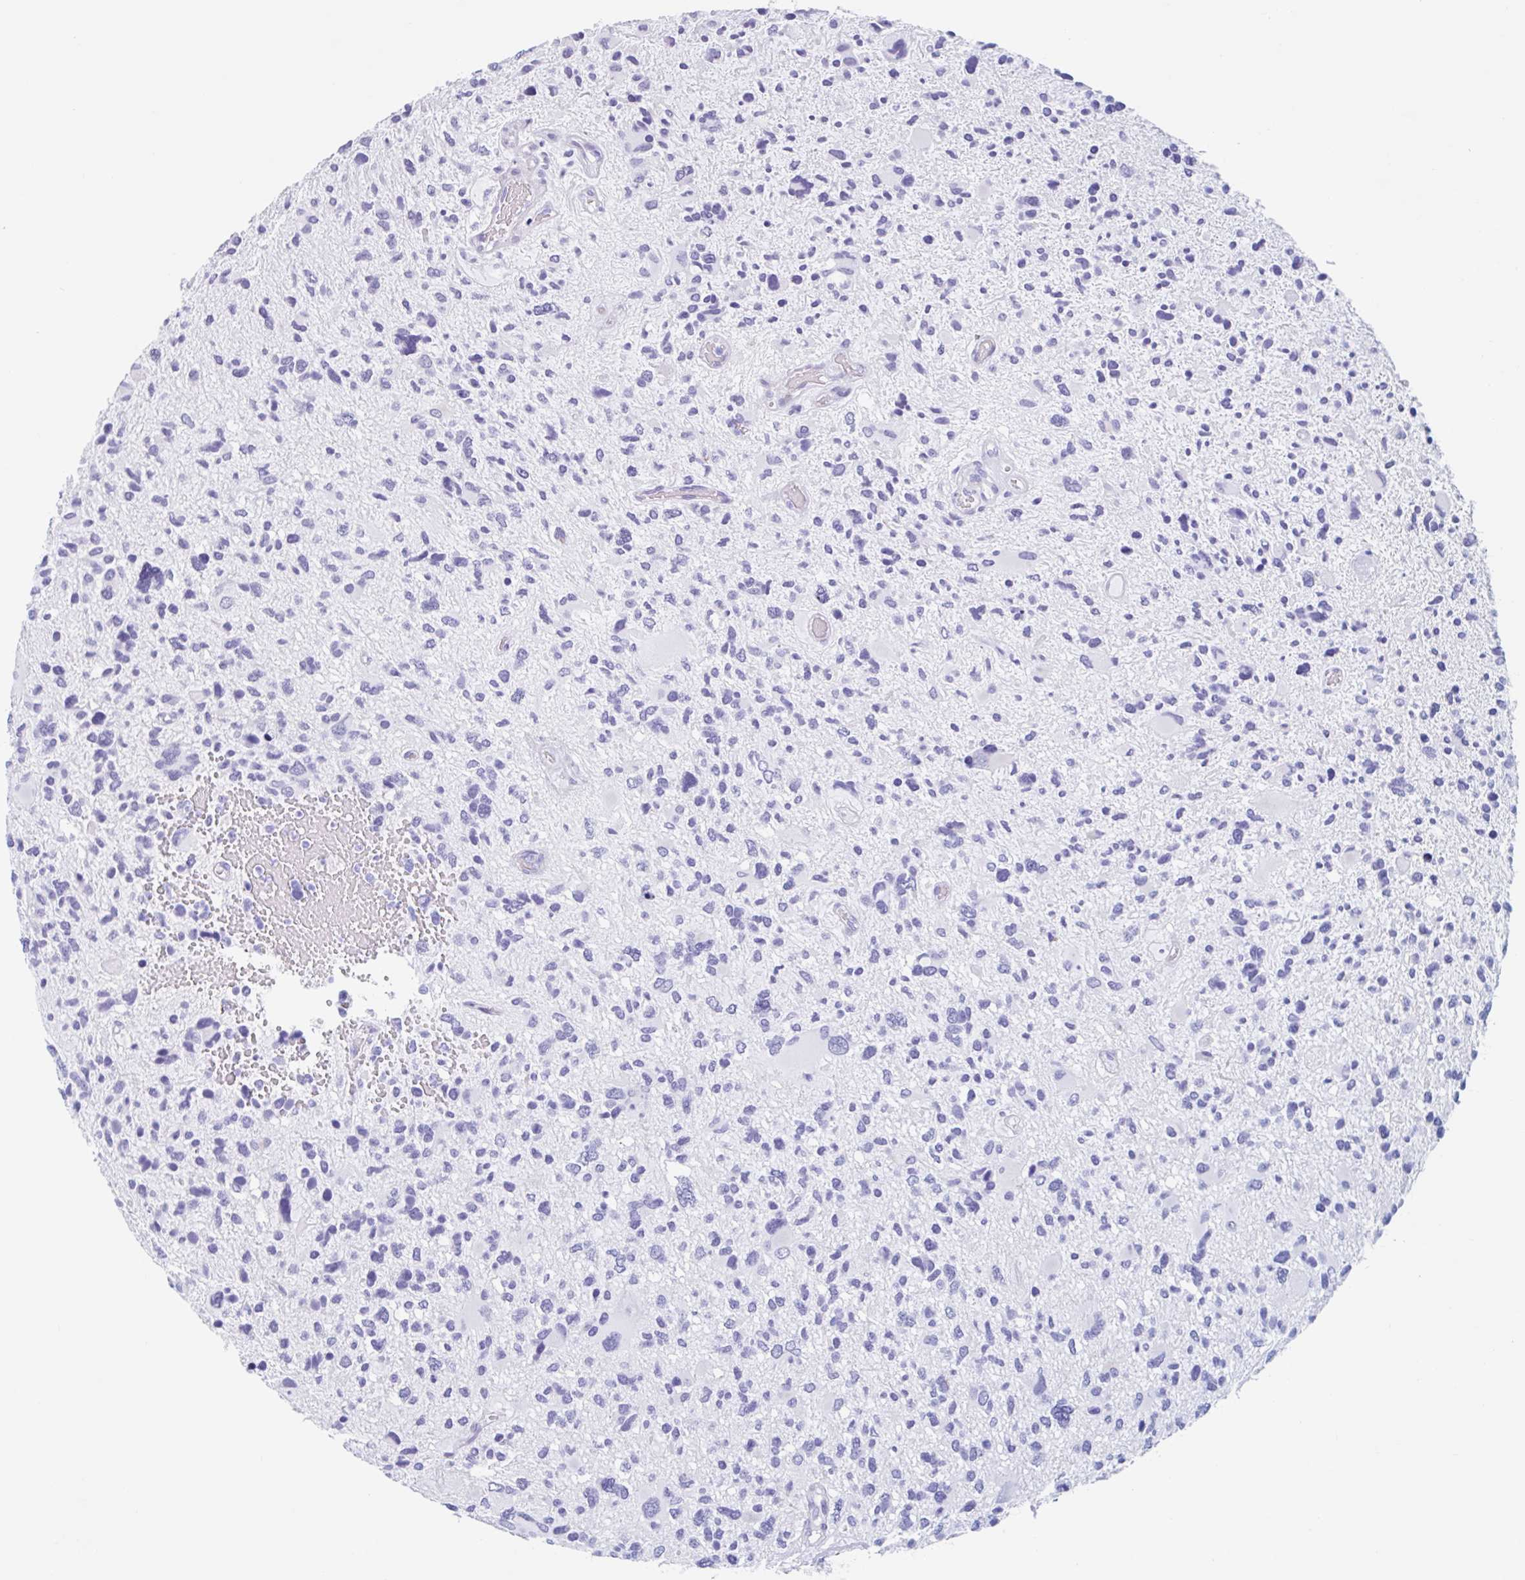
{"staining": {"intensity": "negative", "quantity": "none", "location": "none"}, "tissue": "glioma", "cell_type": "Tumor cells", "image_type": "cancer", "snomed": [{"axis": "morphology", "description": "Glioma, malignant, High grade"}, {"axis": "topography", "description": "Brain"}], "caption": "Protein analysis of glioma exhibits no significant expression in tumor cells.", "gene": "CPTP", "patient": {"sex": "female", "age": 11}}